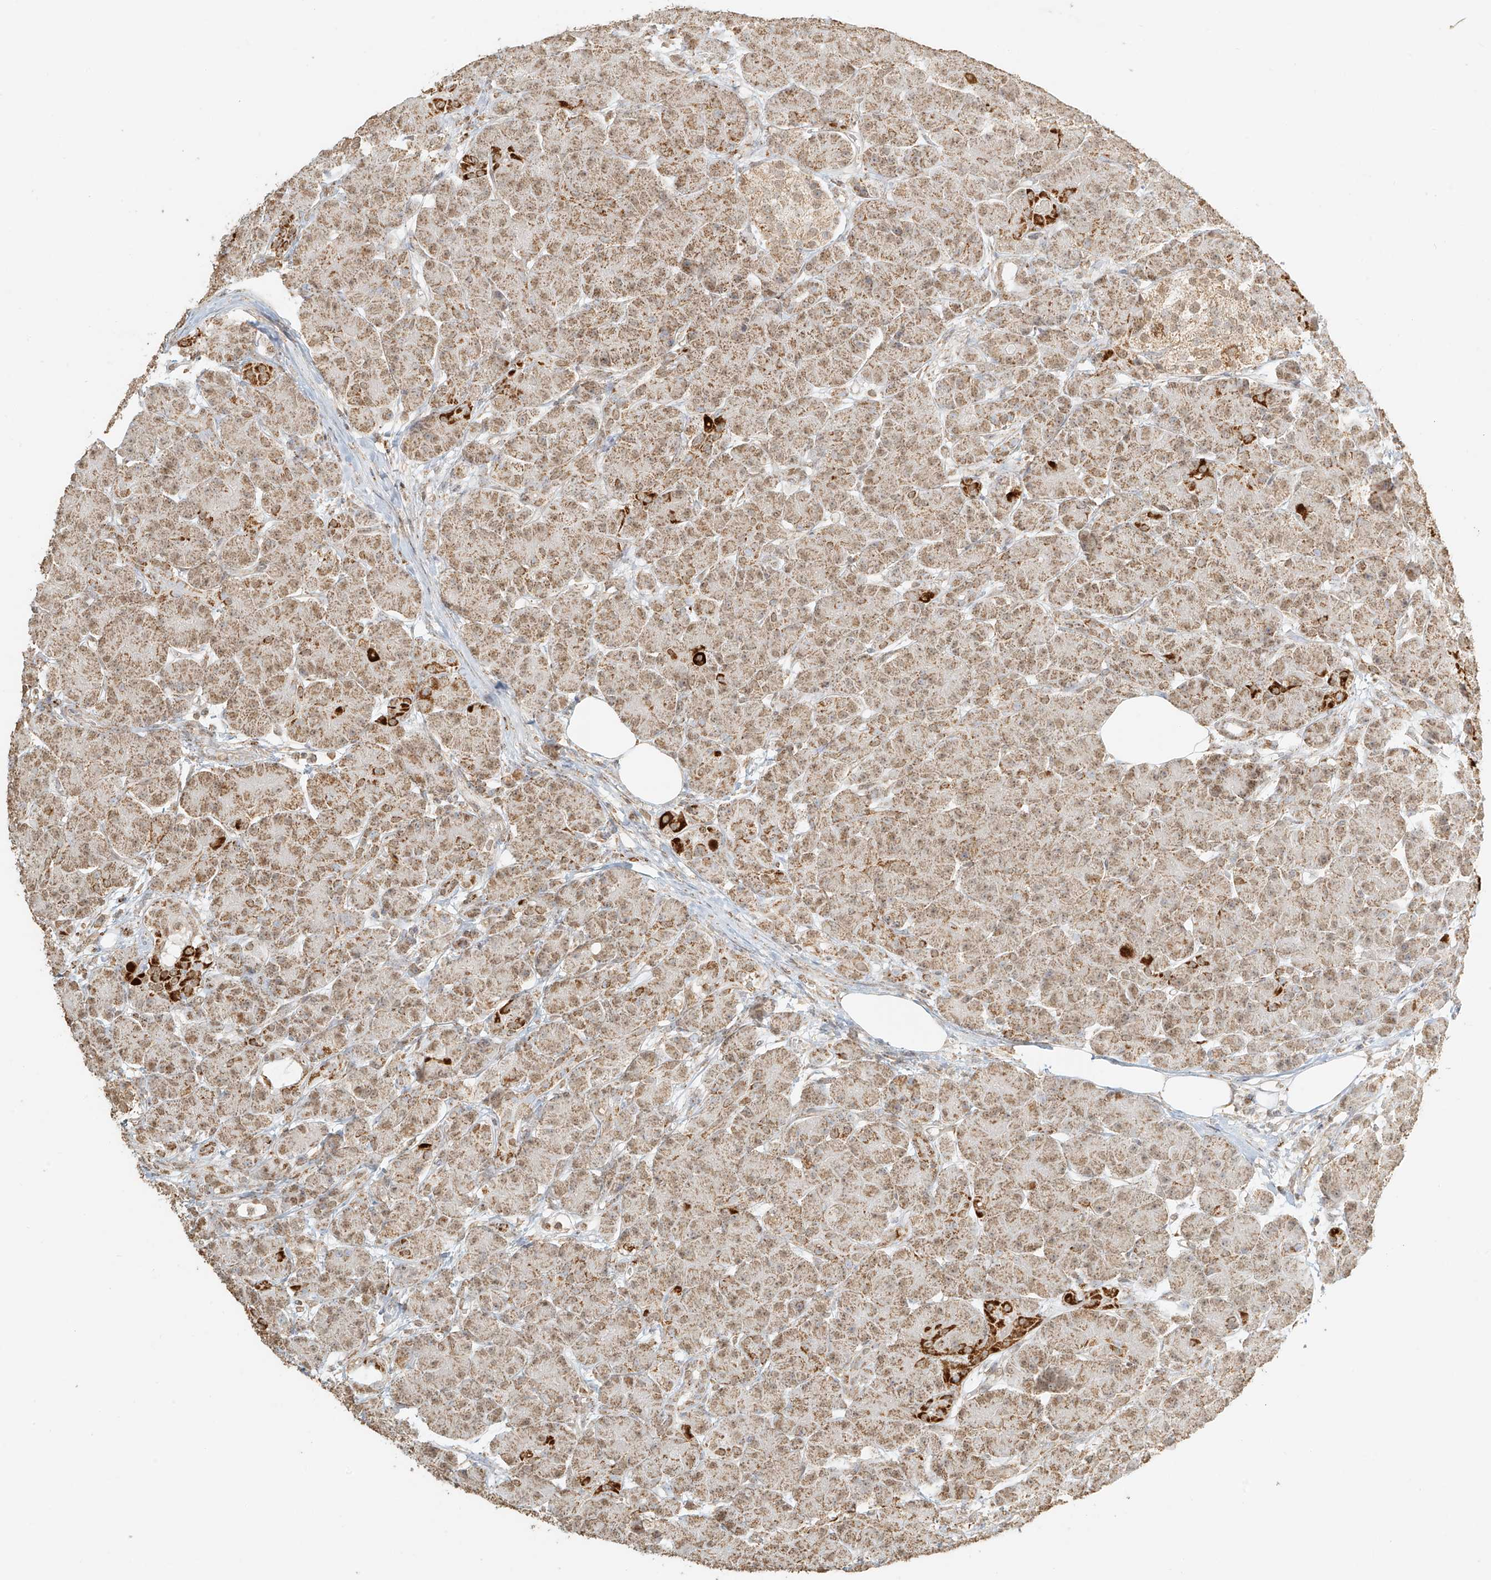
{"staining": {"intensity": "moderate", "quantity": ">75%", "location": "cytoplasmic/membranous"}, "tissue": "pancreas", "cell_type": "Exocrine glandular cells", "image_type": "normal", "snomed": [{"axis": "morphology", "description": "Normal tissue, NOS"}, {"axis": "topography", "description": "Pancreas"}], "caption": "Immunohistochemistry (IHC) staining of unremarkable pancreas, which reveals medium levels of moderate cytoplasmic/membranous staining in about >75% of exocrine glandular cells indicating moderate cytoplasmic/membranous protein positivity. The staining was performed using DAB (brown) for protein detection and nuclei were counterstained in hematoxylin (blue).", "gene": "MIPEP", "patient": {"sex": "male", "age": 63}}